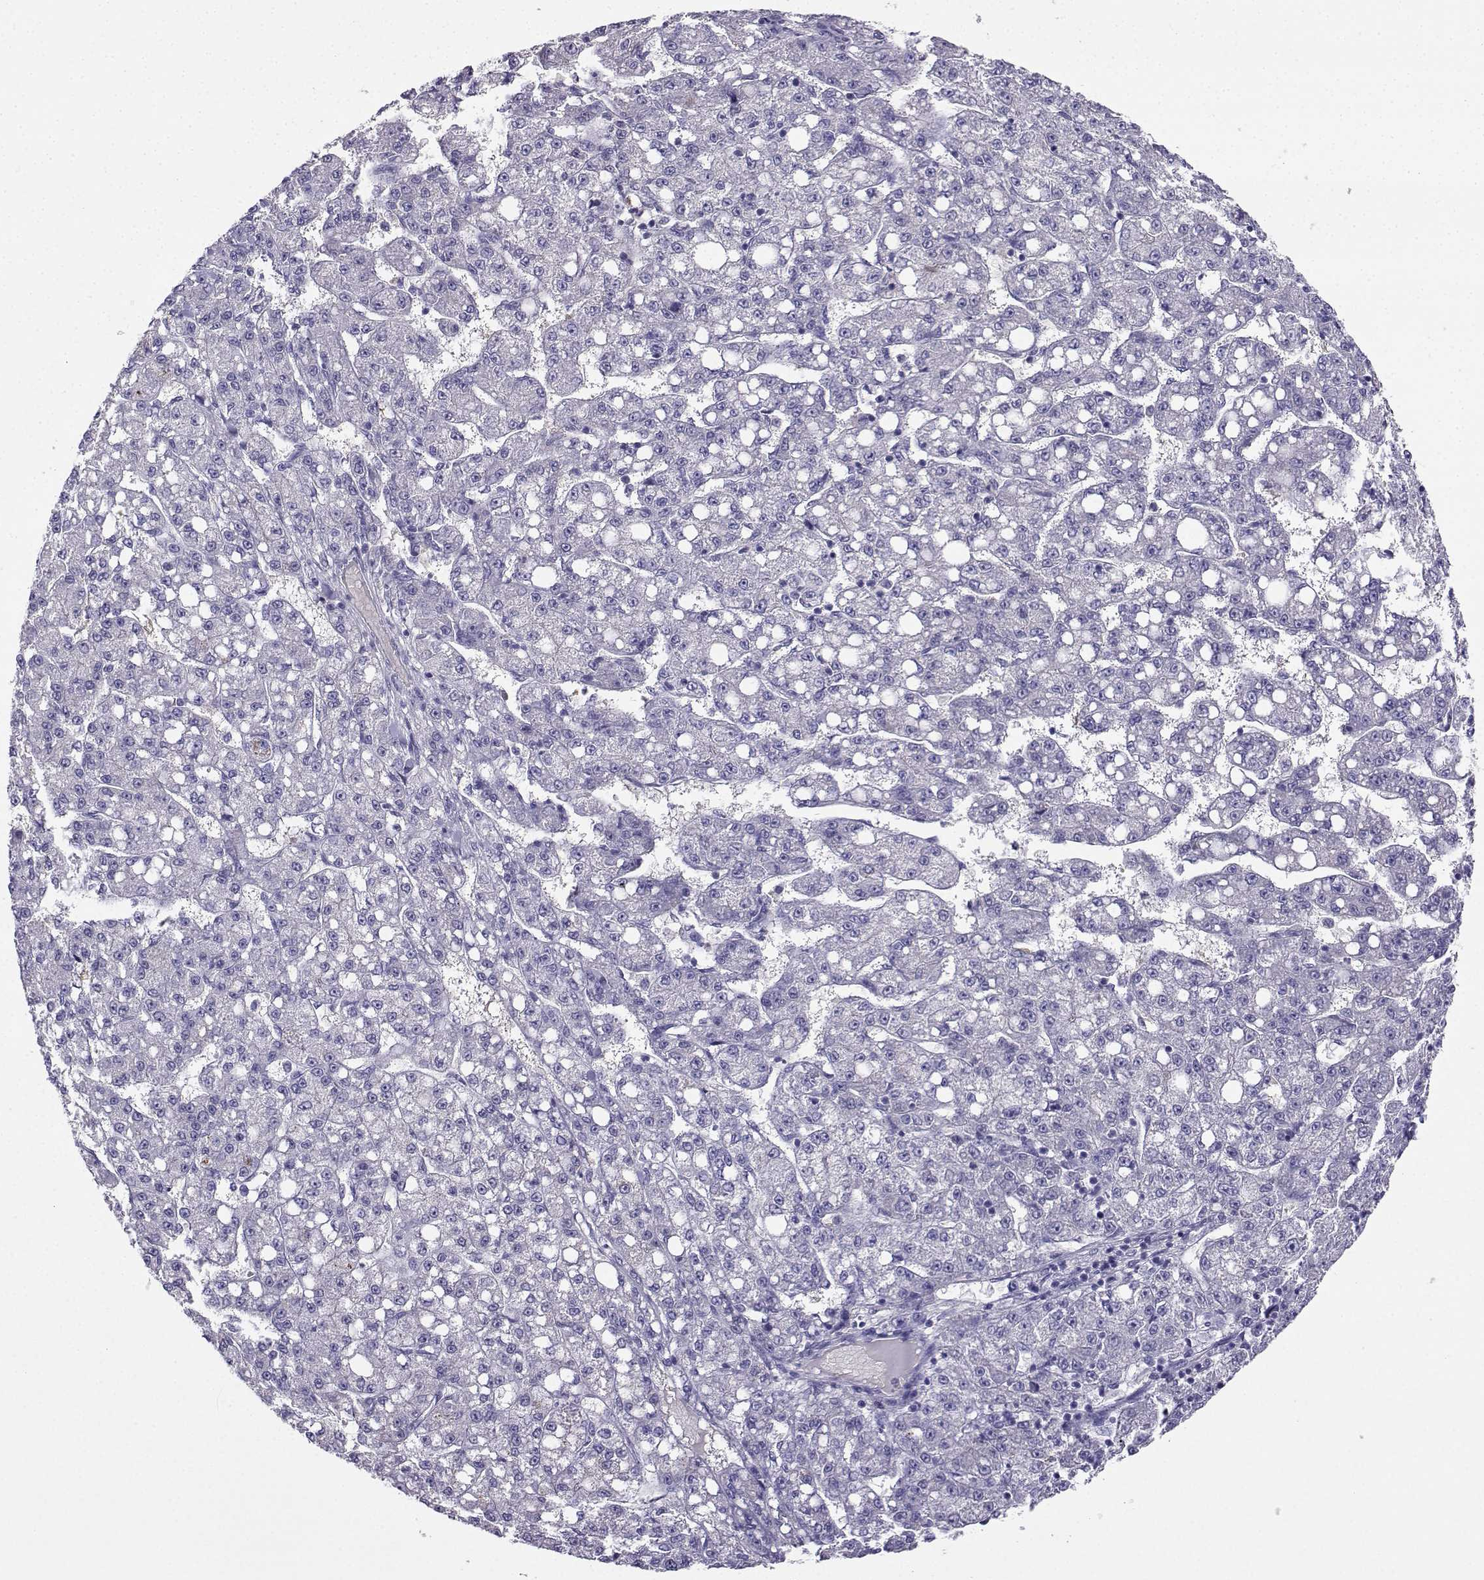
{"staining": {"intensity": "negative", "quantity": "none", "location": "none"}, "tissue": "liver cancer", "cell_type": "Tumor cells", "image_type": "cancer", "snomed": [{"axis": "morphology", "description": "Carcinoma, Hepatocellular, NOS"}, {"axis": "topography", "description": "Liver"}], "caption": "Liver cancer (hepatocellular carcinoma) was stained to show a protein in brown. There is no significant positivity in tumor cells. (DAB immunohistochemistry (IHC) with hematoxylin counter stain).", "gene": "LINGO1", "patient": {"sex": "female", "age": 65}}